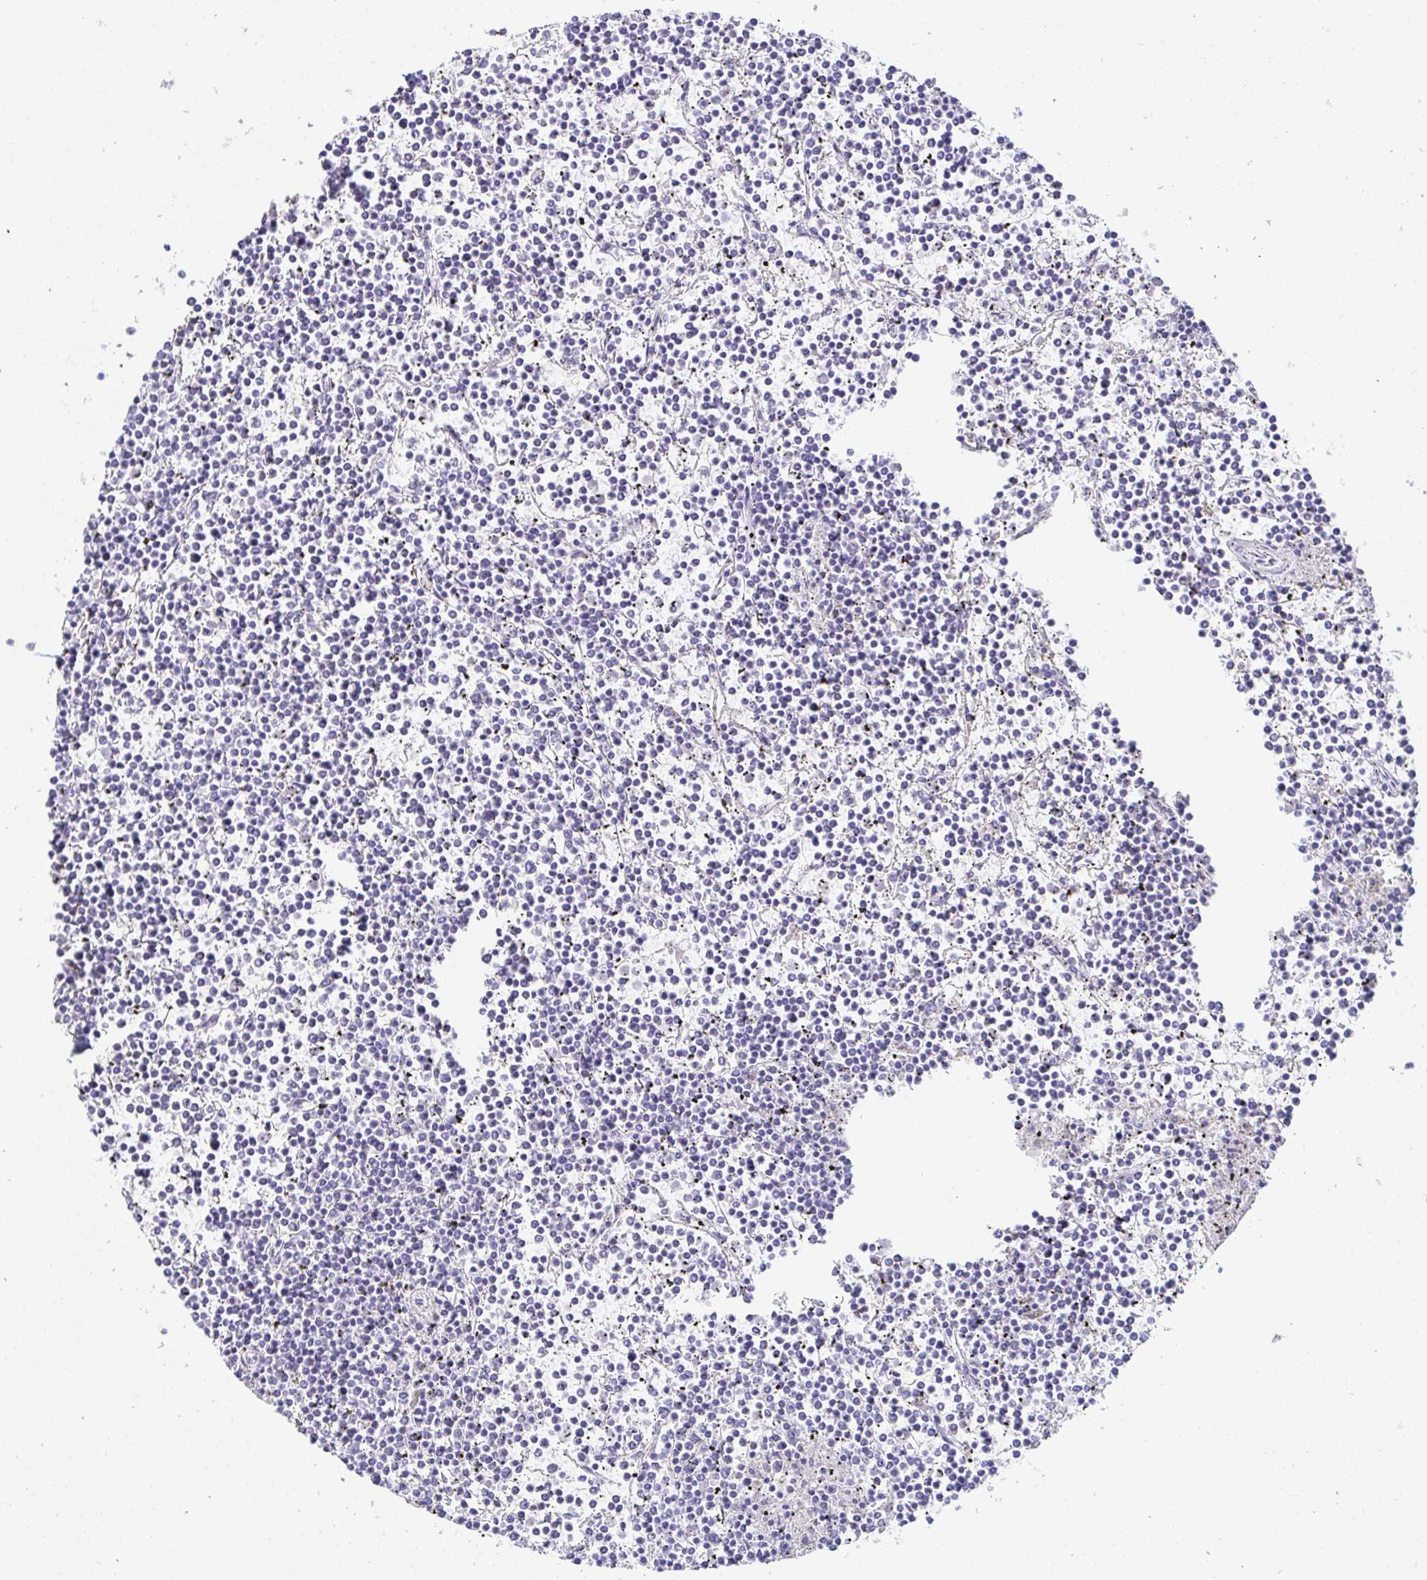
{"staining": {"intensity": "negative", "quantity": "none", "location": "none"}, "tissue": "lymphoma", "cell_type": "Tumor cells", "image_type": "cancer", "snomed": [{"axis": "morphology", "description": "Malignant lymphoma, non-Hodgkin's type, Low grade"}, {"axis": "topography", "description": "Spleen"}], "caption": "The micrograph demonstrates no significant expression in tumor cells of low-grade malignant lymphoma, non-Hodgkin's type.", "gene": "OR10K1", "patient": {"sex": "female", "age": 19}}